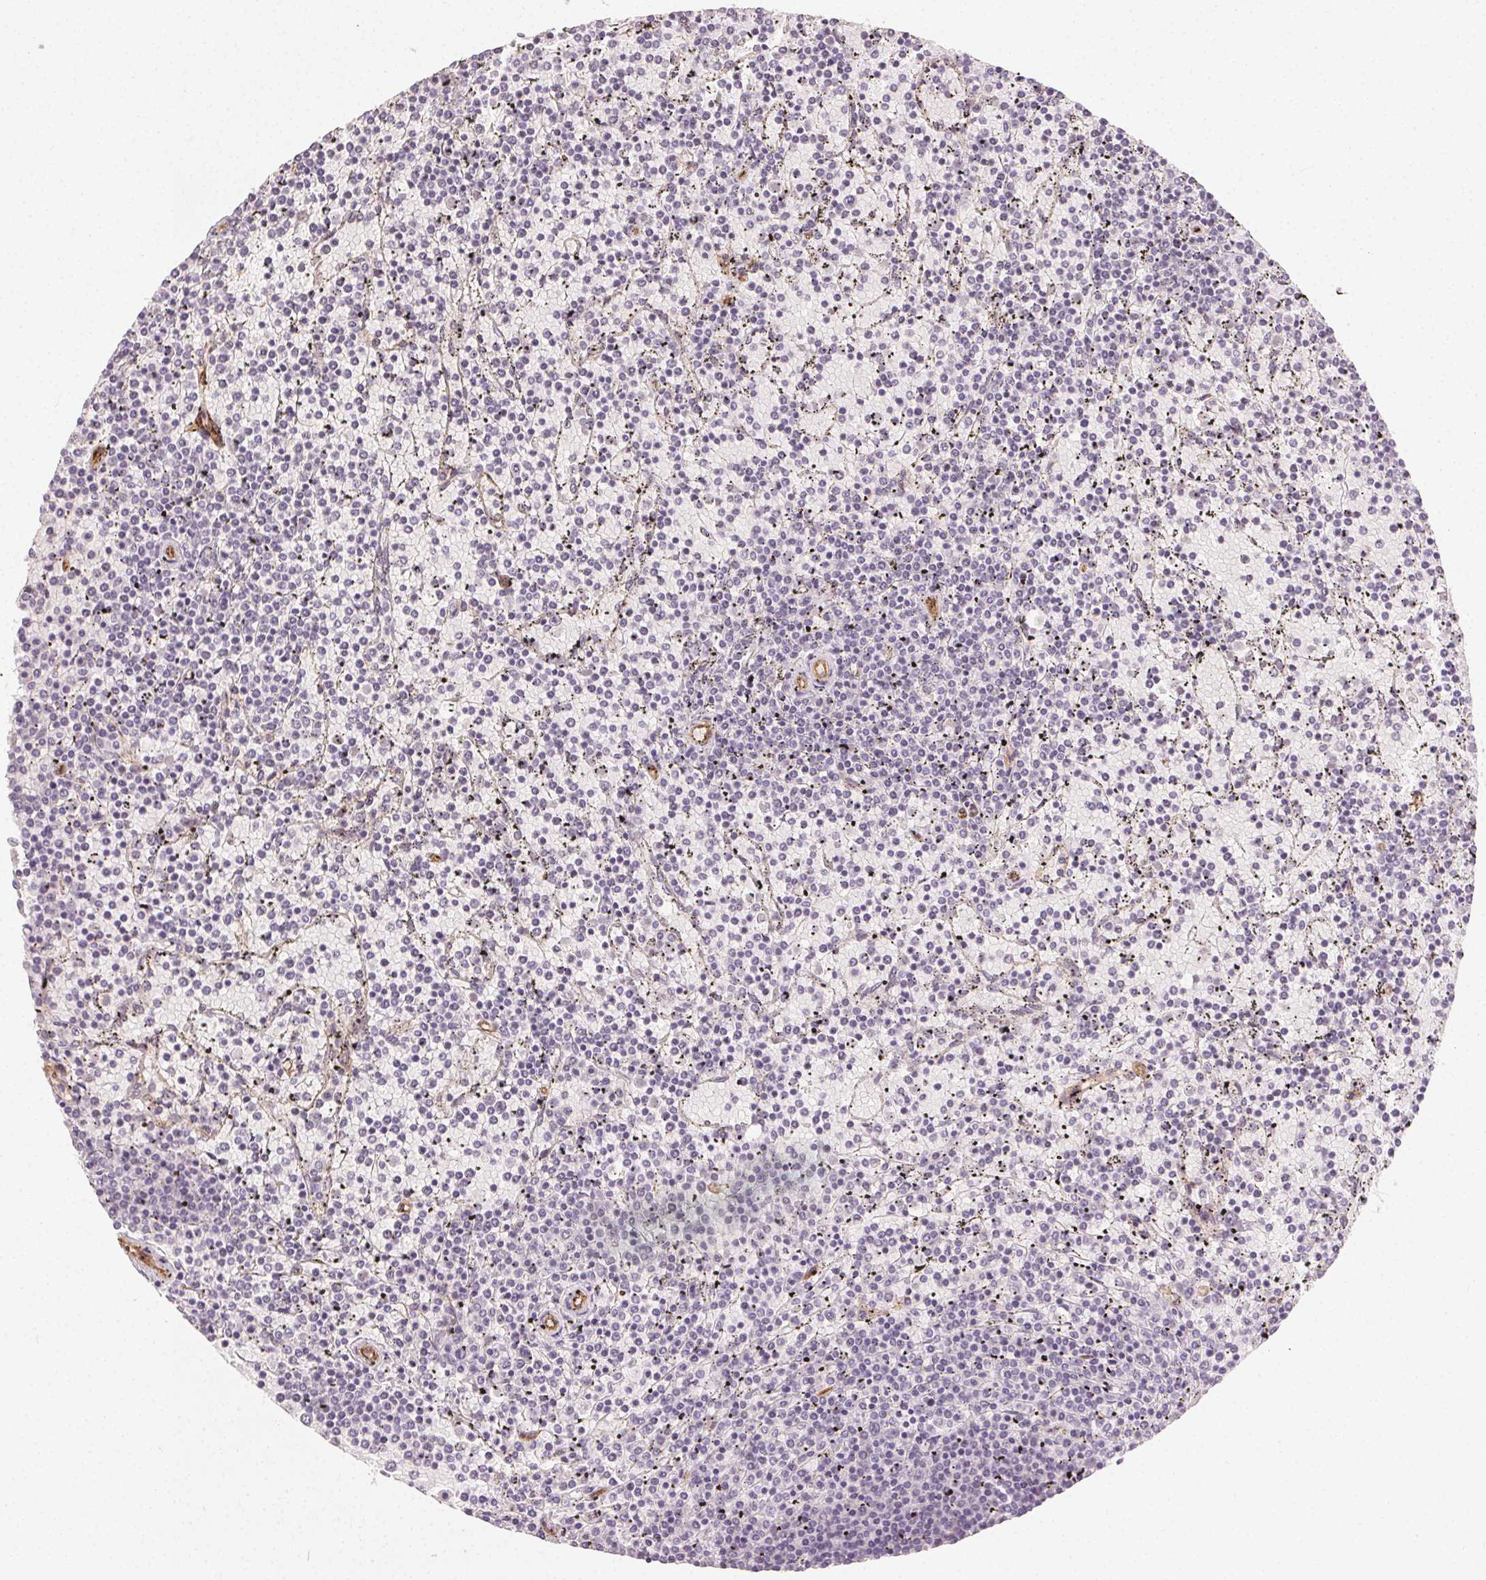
{"staining": {"intensity": "negative", "quantity": "none", "location": "none"}, "tissue": "lymphoma", "cell_type": "Tumor cells", "image_type": "cancer", "snomed": [{"axis": "morphology", "description": "Malignant lymphoma, non-Hodgkin's type, Low grade"}, {"axis": "topography", "description": "Spleen"}], "caption": "This is a histopathology image of IHC staining of lymphoma, which shows no positivity in tumor cells.", "gene": "PODXL", "patient": {"sex": "female", "age": 77}}